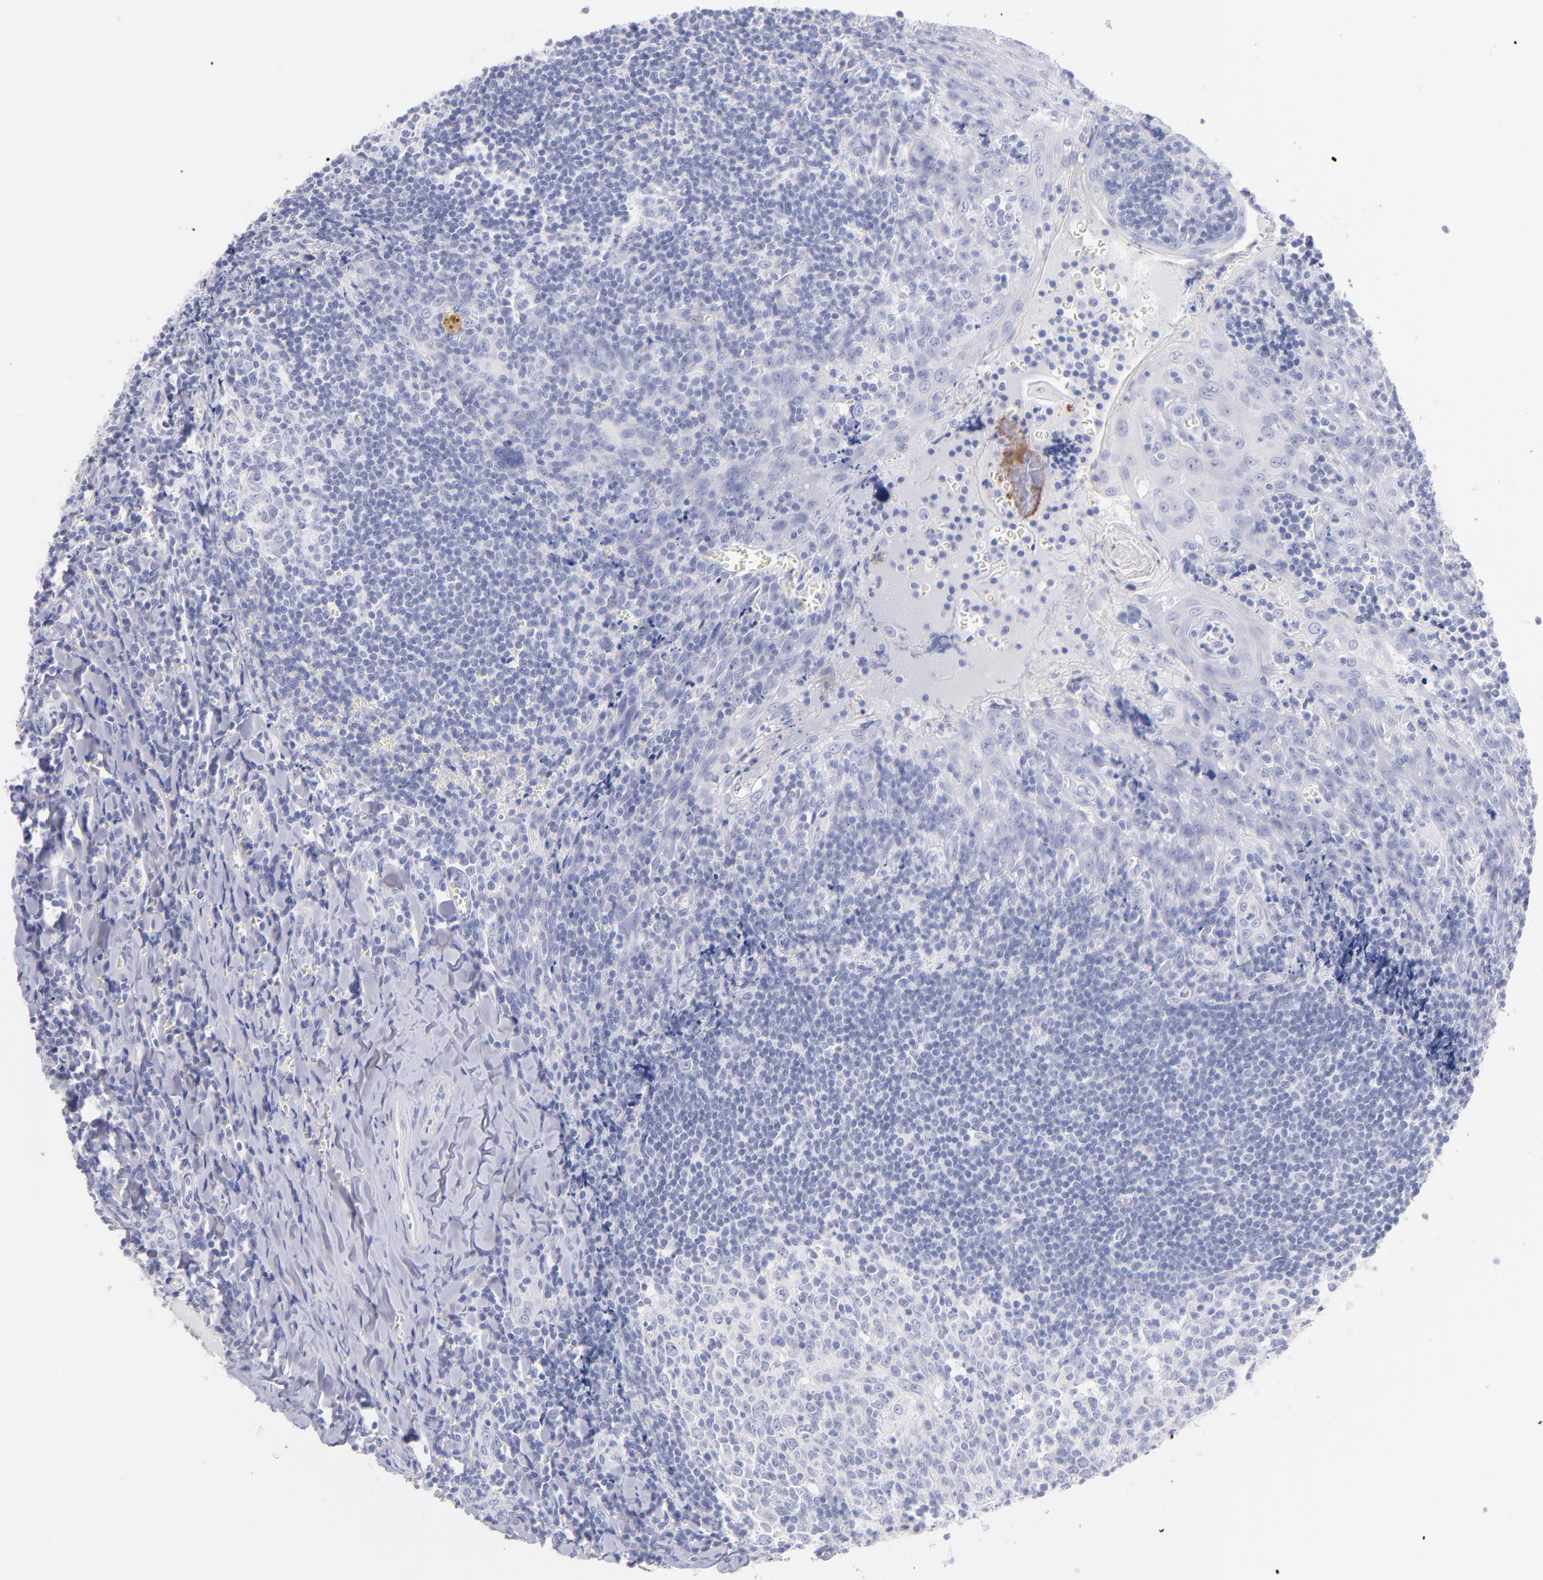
{"staining": {"intensity": "negative", "quantity": "none", "location": "none"}, "tissue": "tonsil", "cell_type": "Germinal center cells", "image_type": "normal", "snomed": [{"axis": "morphology", "description": "Normal tissue, NOS"}, {"axis": "topography", "description": "Tonsil"}], "caption": "Immunohistochemistry of unremarkable tonsil shows no staining in germinal center cells.", "gene": "SCGN", "patient": {"sex": "male", "age": 20}}